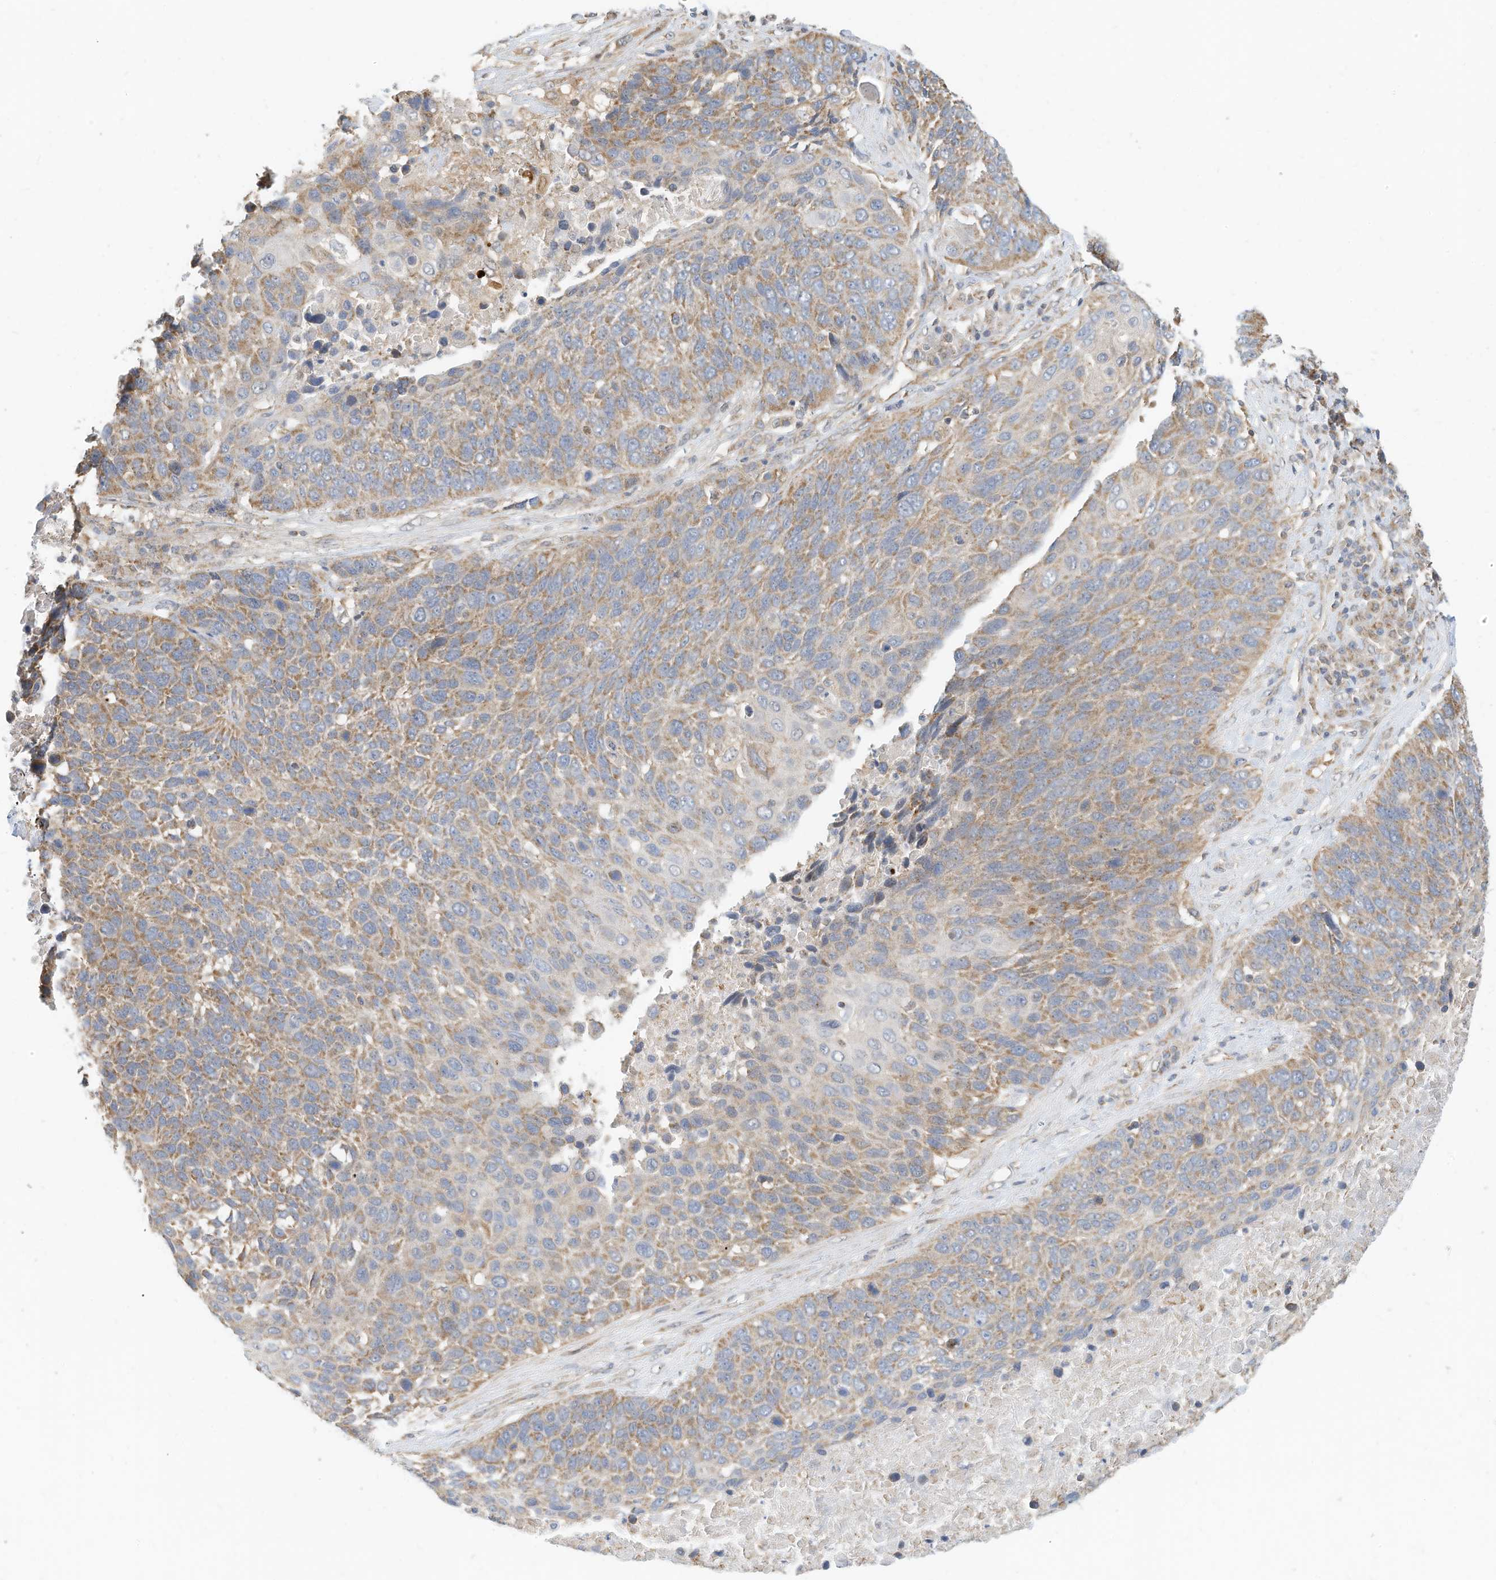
{"staining": {"intensity": "moderate", "quantity": "25%-75%", "location": "cytoplasmic/membranous"}, "tissue": "lung cancer", "cell_type": "Tumor cells", "image_type": "cancer", "snomed": [{"axis": "morphology", "description": "Squamous cell carcinoma, NOS"}, {"axis": "topography", "description": "Lung"}], "caption": "DAB (3,3'-diaminobenzidine) immunohistochemical staining of human lung squamous cell carcinoma shows moderate cytoplasmic/membranous protein staining in approximately 25%-75% of tumor cells.", "gene": "METTL6", "patient": {"sex": "male", "age": 66}}